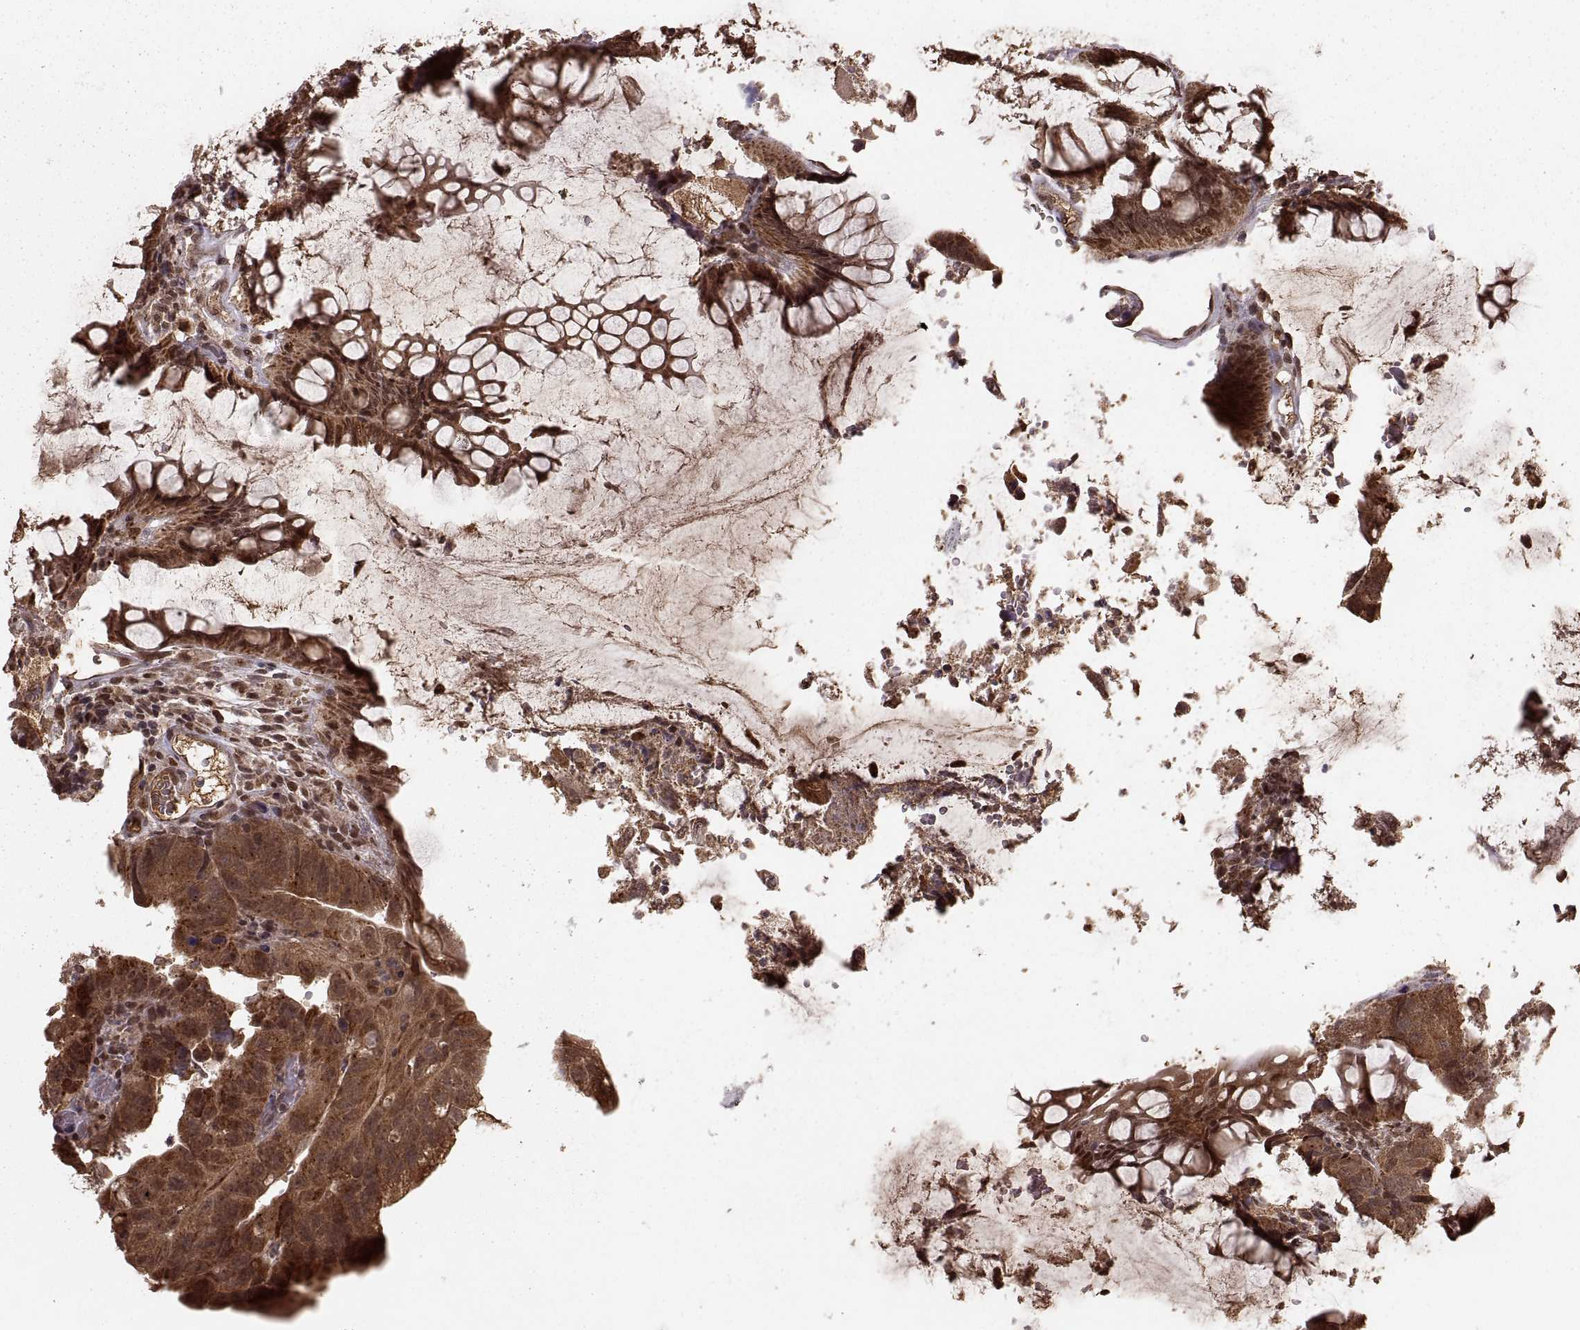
{"staining": {"intensity": "strong", "quantity": ">75%", "location": "cytoplasmic/membranous"}, "tissue": "colorectal cancer", "cell_type": "Tumor cells", "image_type": "cancer", "snomed": [{"axis": "morphology", "description": "Adenocarcinoma, NOS"}, {"axis": "topography", "description": "Colon"}], "caption": "A brown stain shows strong cytoplasmic/membranous staining of a protein in human colorectal cancer (adenocarcinoma) tumor cells.", "gene": "RFT1", "patient": {"sex": "female", "age": 67}}